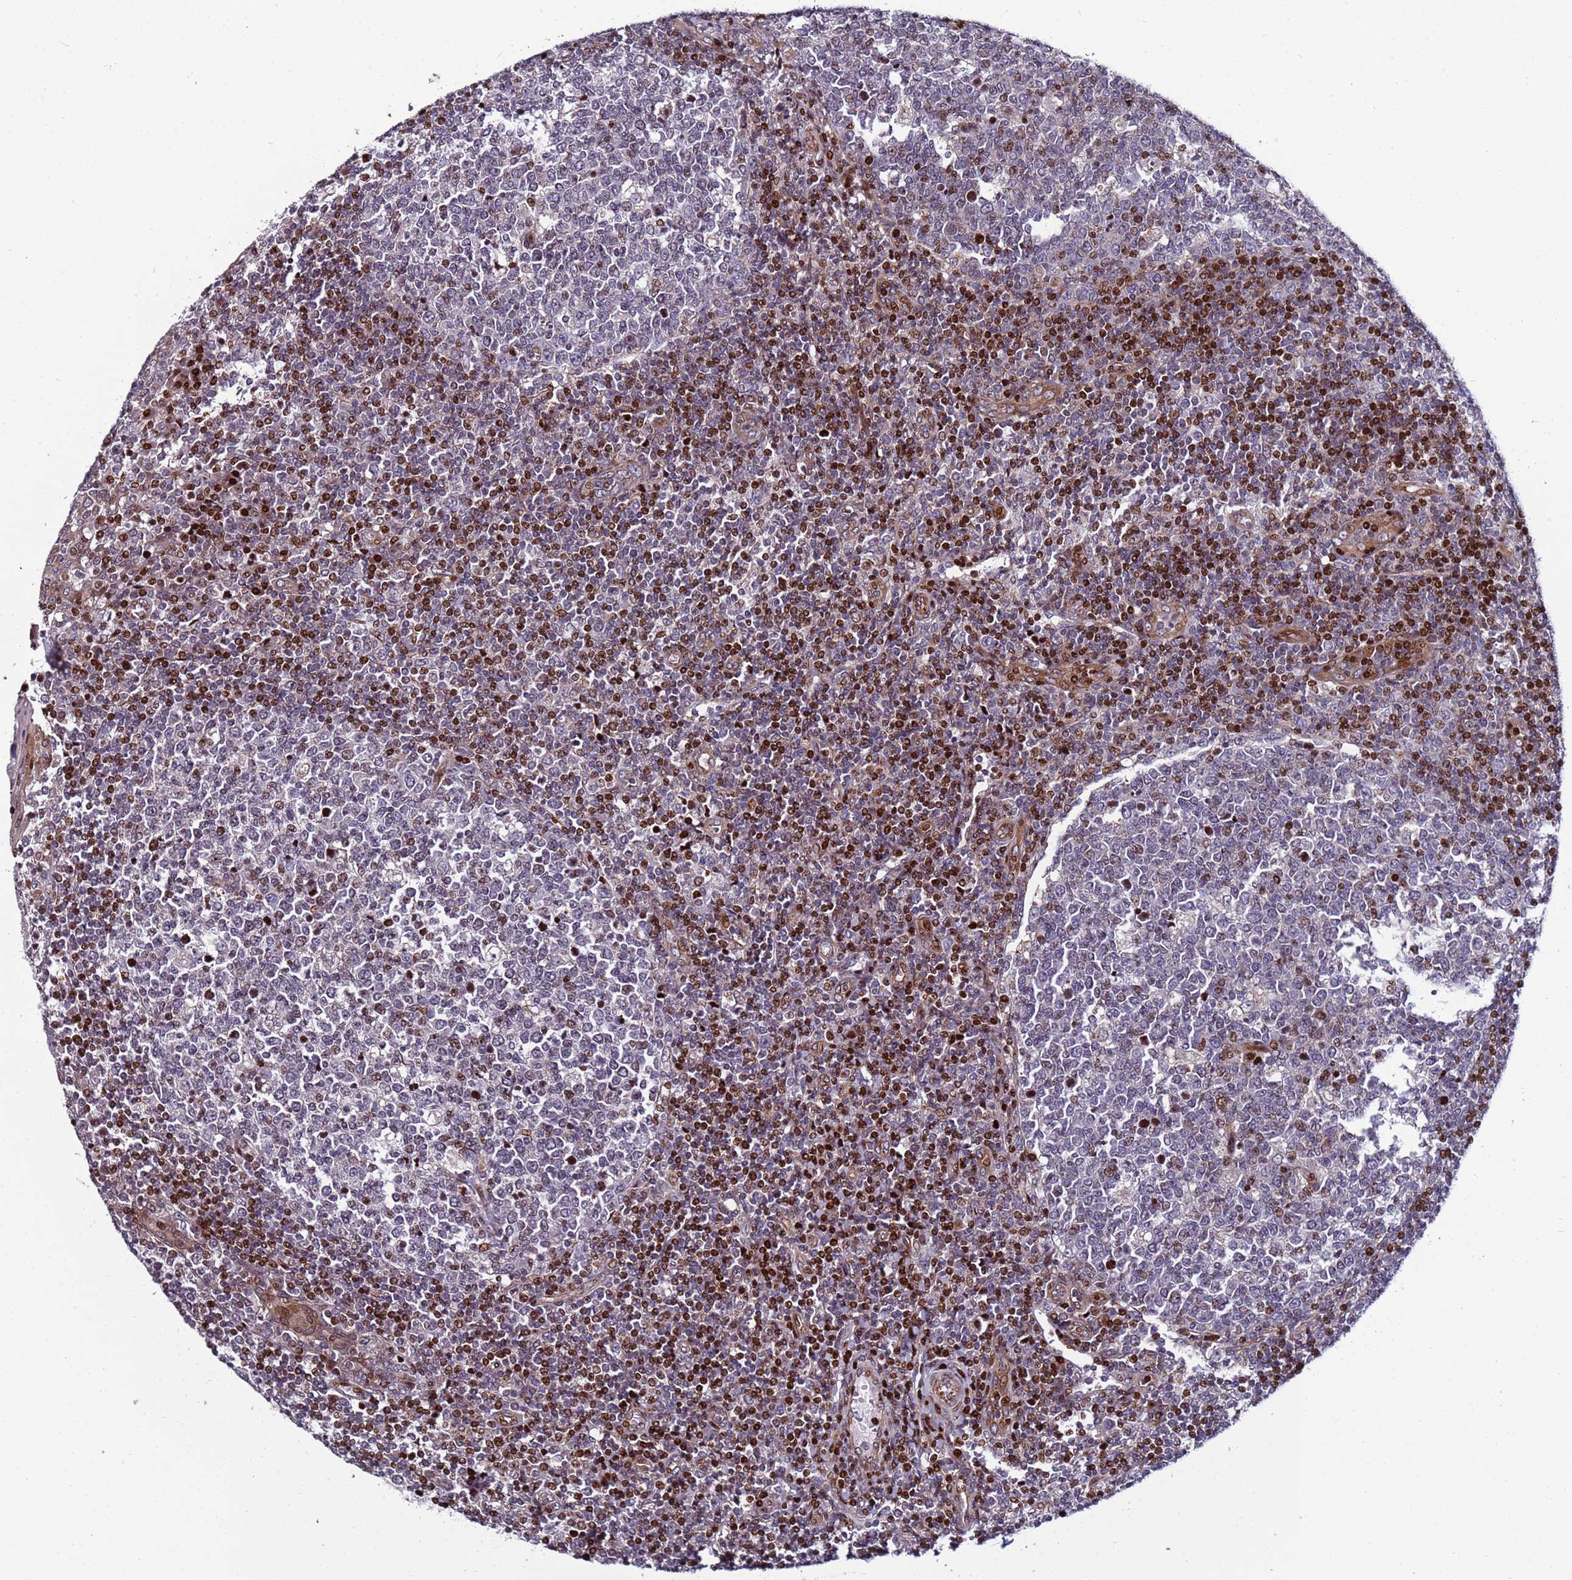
{"staining": {"intensity": "strong", "quantity": "<25%", "location": "nuclear"}, "tissue": "tonsil", "cell_type": "Germinal center cells", "image_type": "normal", "snomed": [{"axis": "morphology", "description": "Normal tissue, NOS"}, {"axis": "topography", "description": "Tonsil"}], "caption": "IHC image of unremarkable tonsil: human tonsil stained using immunohistochemistry reveals medium levels of strong protein expression localized specifically in the nuclear of germinal center cells, appearing as a nuclear brown color.", "gene": "WBP11", "patient": {"sex": "female", "age": 19}}